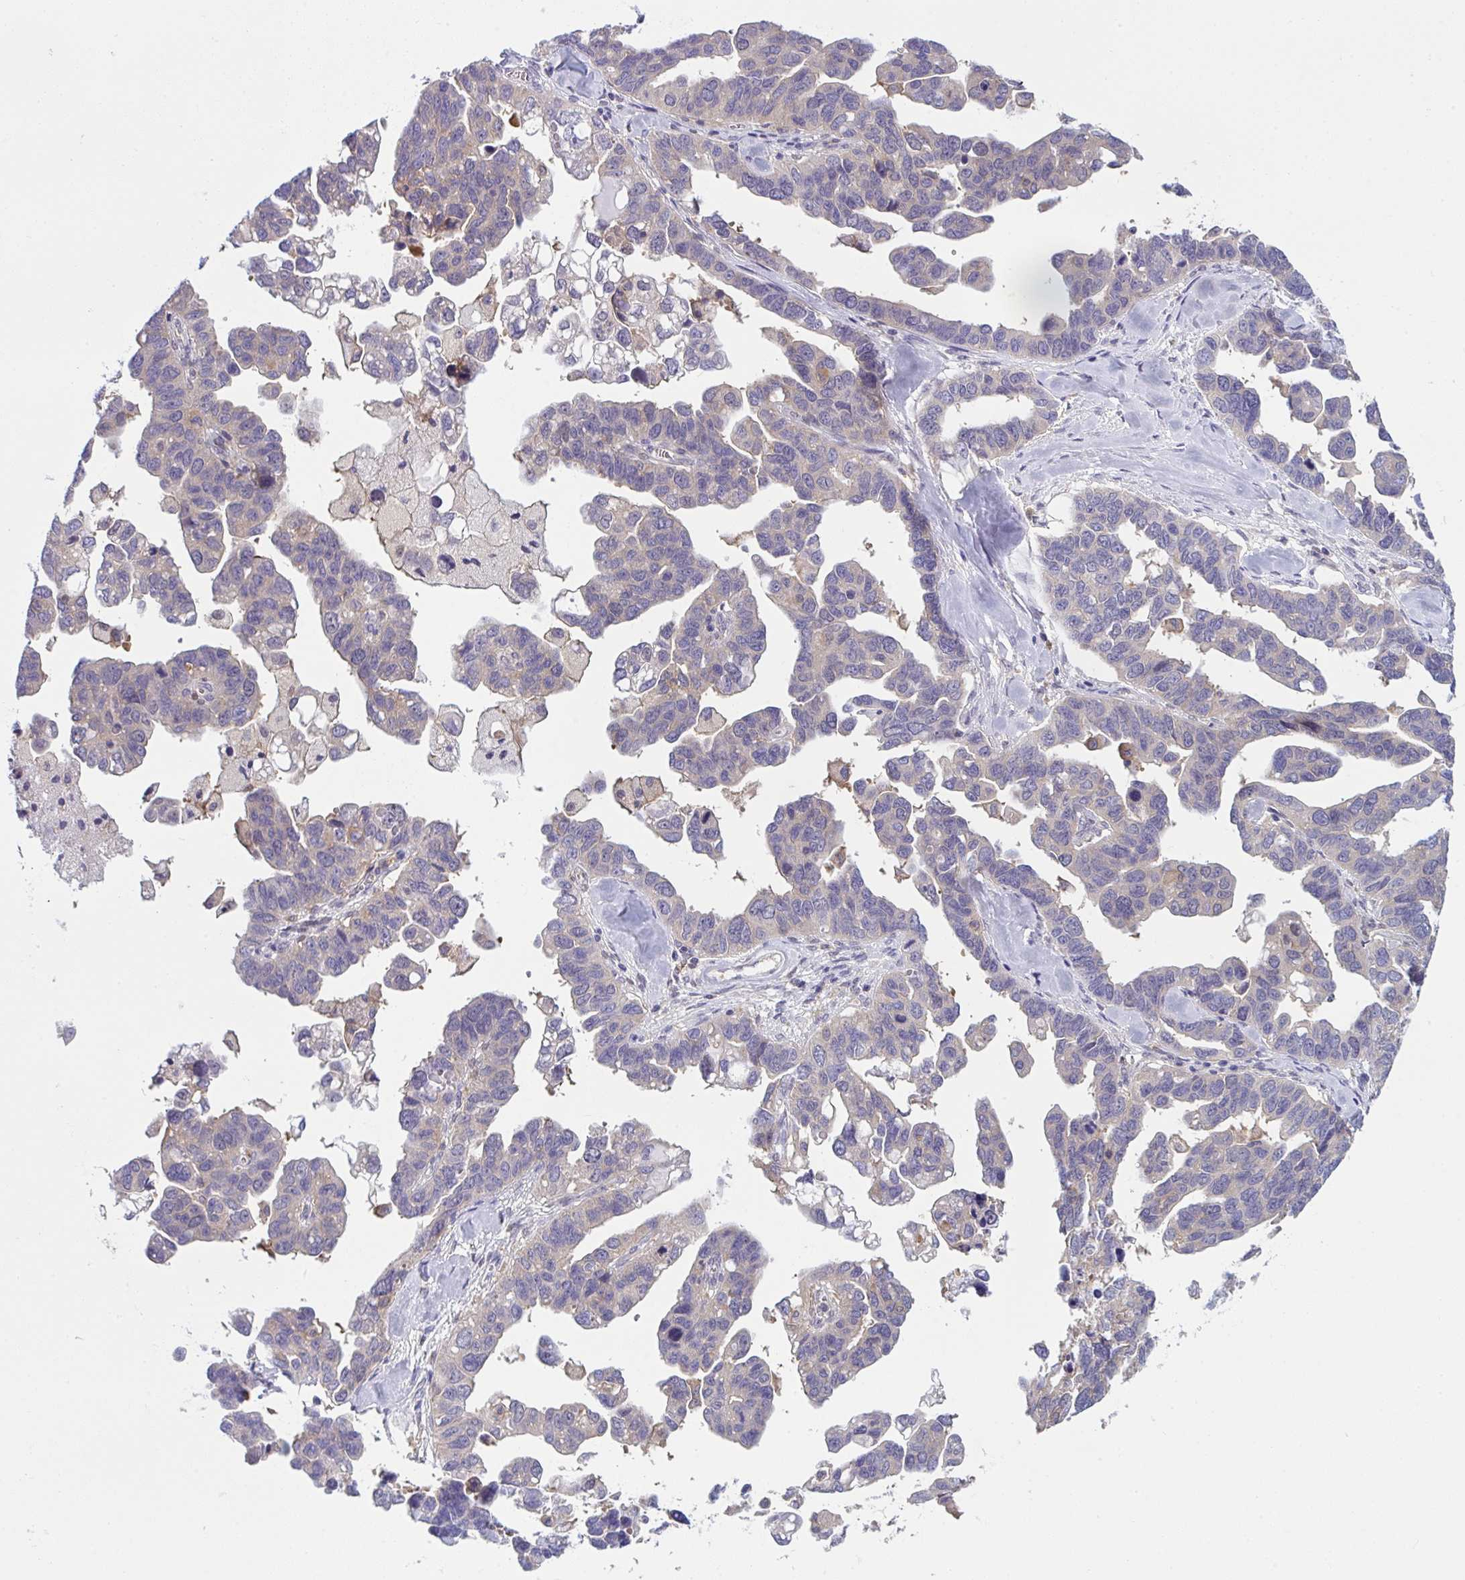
{"staining": {"intensity": "moderate", "quantity": "<25%", "location": "cytoplasmic/membranous"}, "tissue": "ovarian cancer", "cell_type": "Tumor cells", "image_type": "cancer", "snomed": [{"axis": "morphology", "description": "Cystadenocarcinoma, serous, NOS"}, {"axis": "topography", "description": "Ovary"}], "caption": "Tumor cells display low levels of moderate cytoplasmic/membranous expression in approximately <25% of cells in ovarian cancer.", "gene": "ALDH16A1", "patient": {"sex": "female", "age": 69}}